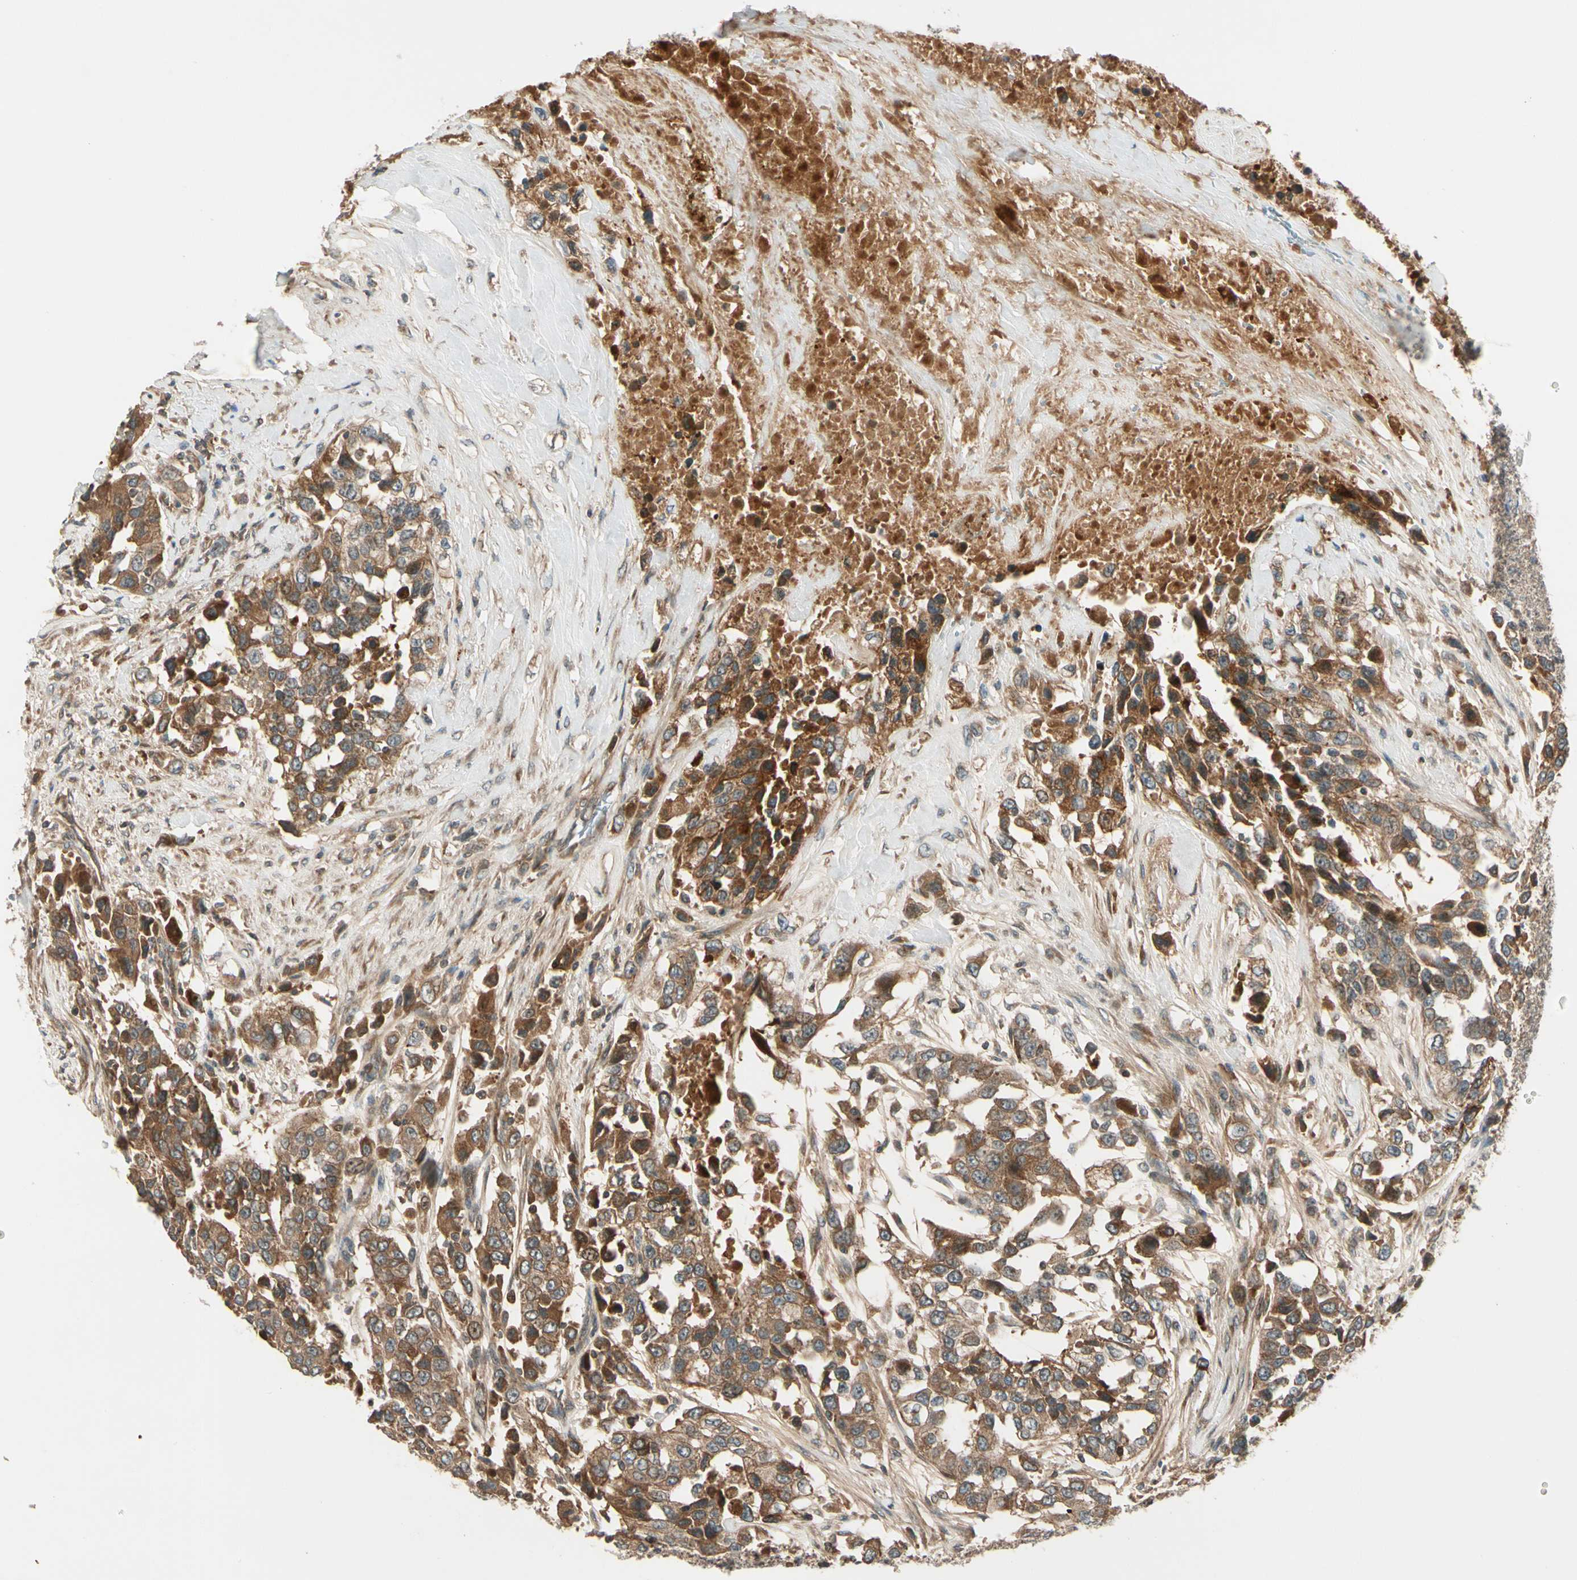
{"staining": {"intensity": "moderate", "quantity": ">75%", "location": "cytoplasmic/membranous"}, "tissue": "urothelial cancer", "cell_type": "Tumor cells", "image_type": "cancer", "snomed": [{"axis": "morphology", "description": "Urothelial carcinoma, High grade"}, {"axis": "topography", "description": "Urinary bladder"}], "caption": "About >75% of tumor cells in human urothelial cancer reveal moderate cytoplasmic/membranous protein positivity as visualized by brown immunohistochemical staining.", "gene": "ACVR1C", "patient": {"sex": "female", "age": 80}}